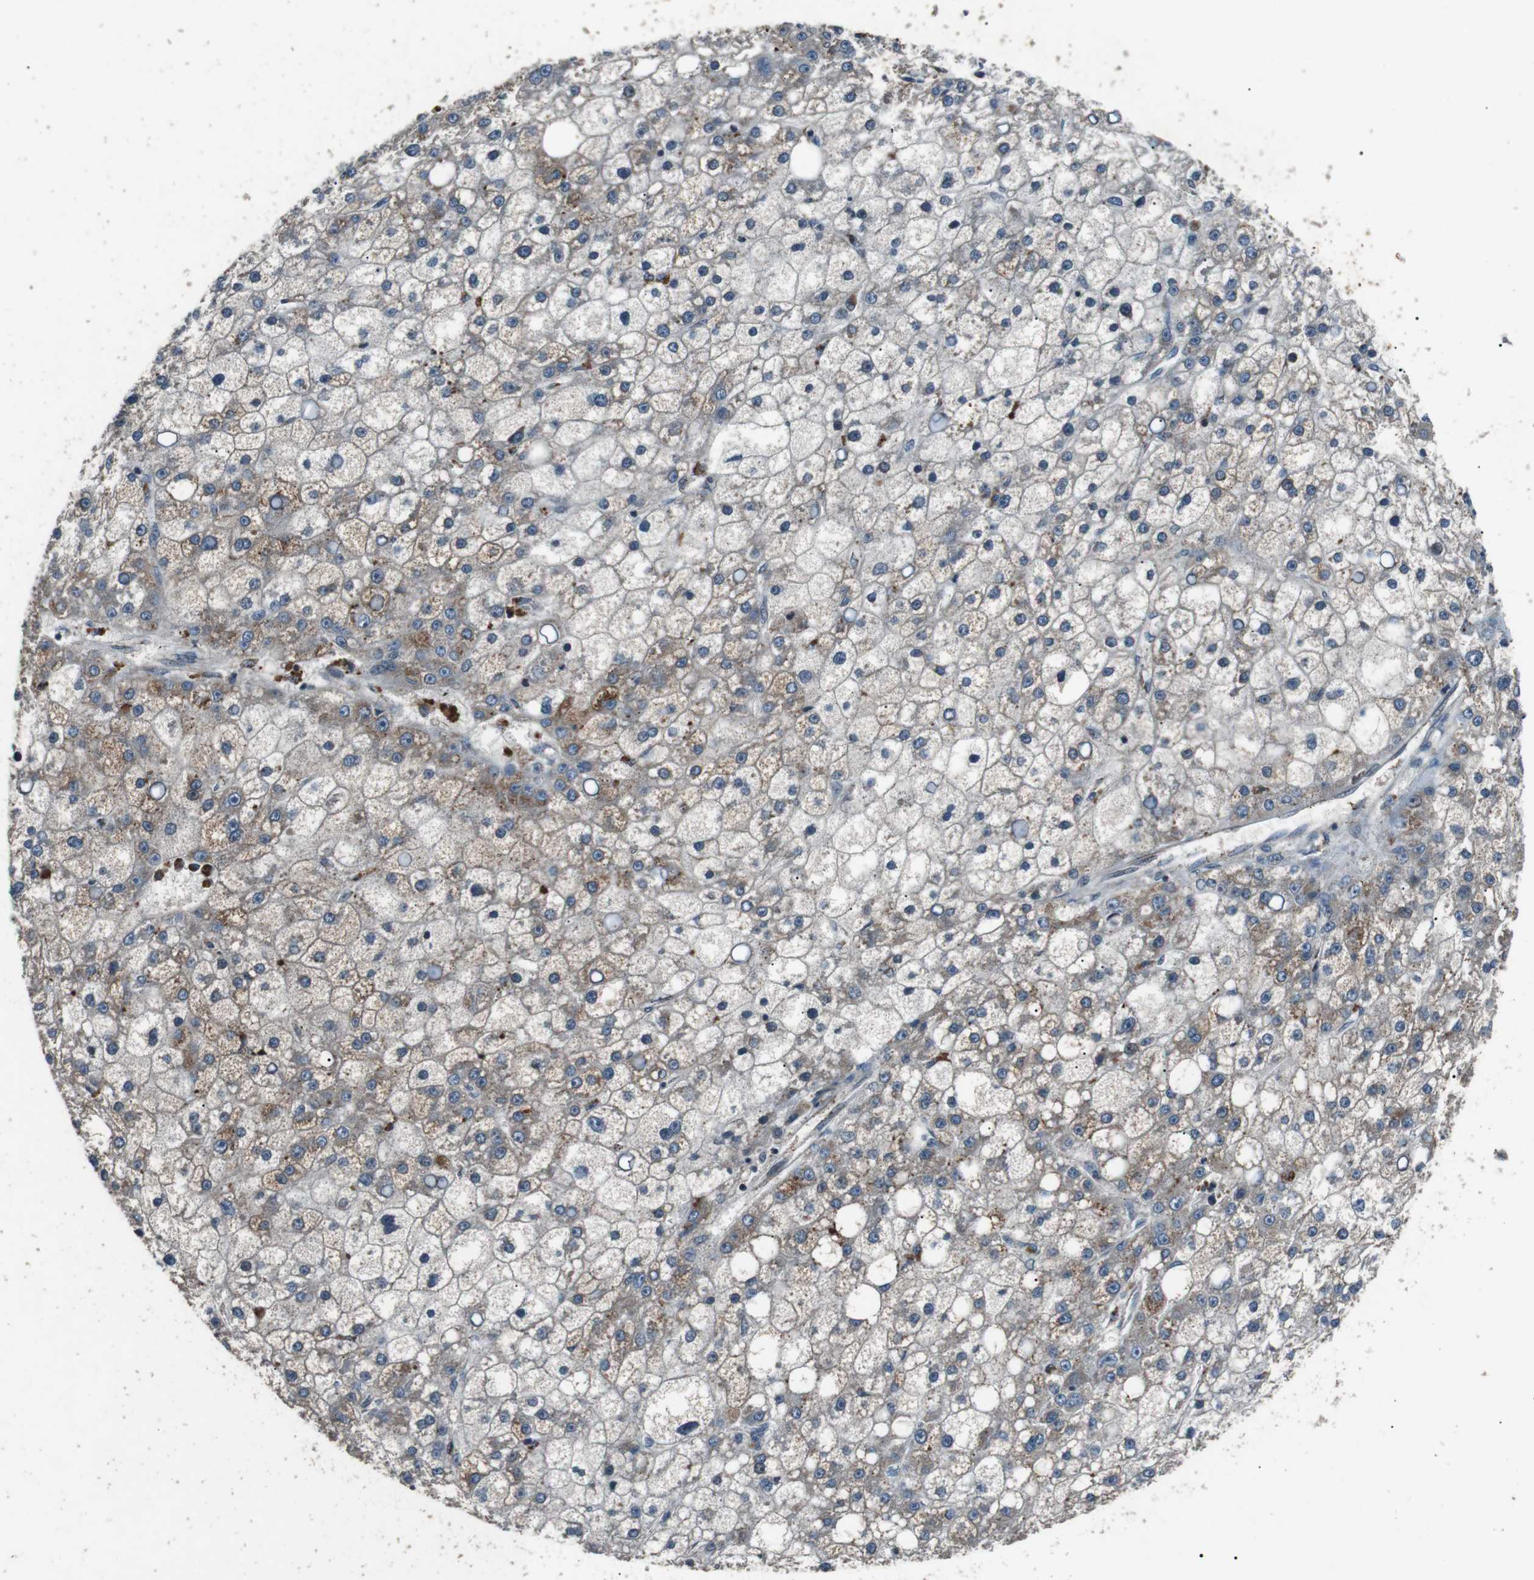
{"staining": {"intensity": "moderate", "quantity": "<25%", "location": "cytoplasmic/membranous"}, "tissue": "liver cancer", "cell_type": "Tumor cells", "image_type": "cancer", "snomed": [{"axis": "morphology", "description": "Carcinoma, Hepatocellular, NOS"}, {"axis": "topography", "description": "Liver"}], "caption": "Immunohistochemistry (IHC) of liver hepatocellular carcinoma shows low levels of moderate cytoplasmic/membranous expression in approximately <25% of tumor cells.", "gene": "NEK7", "patient": {"sex": "male", "age": 67}}